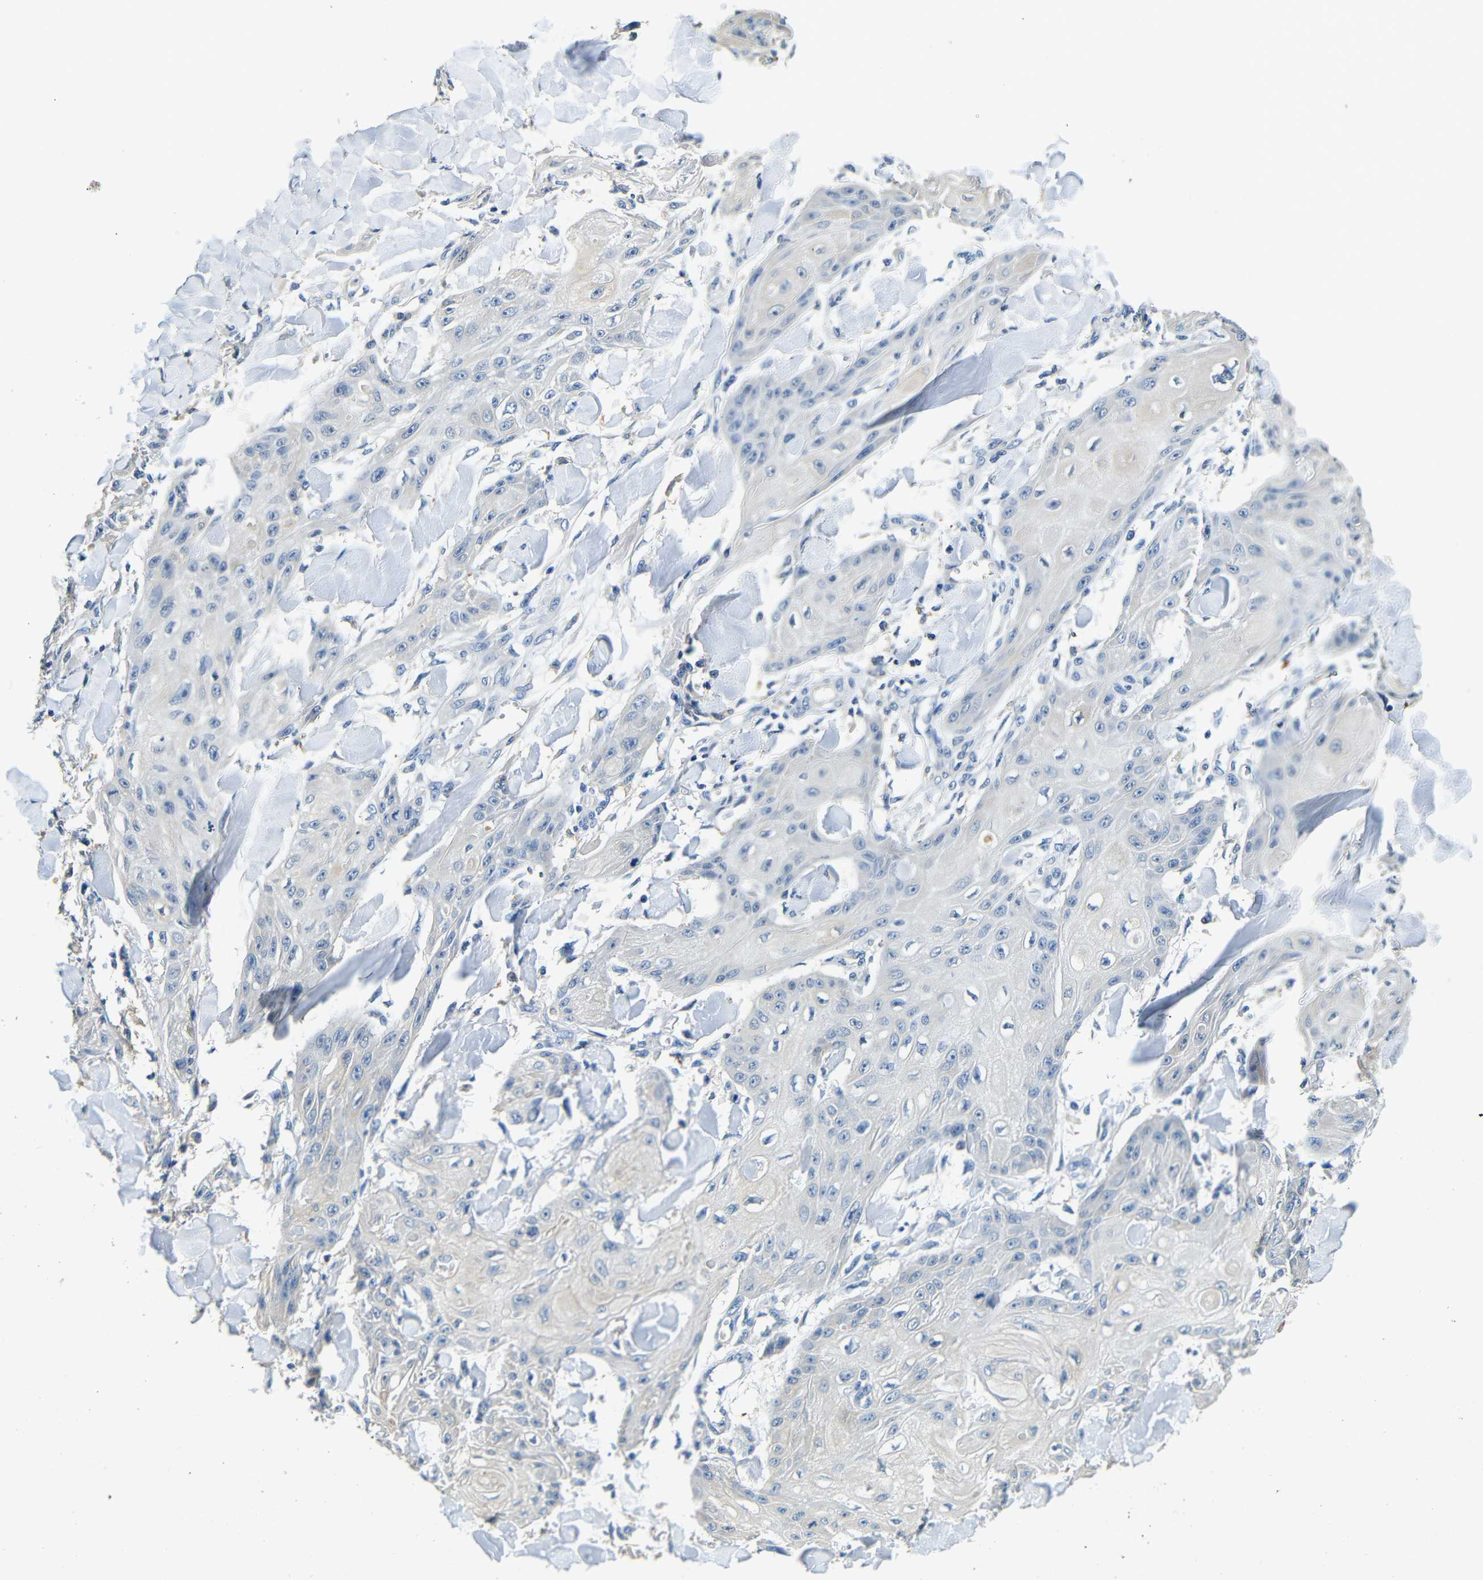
{"staining": {"intensity": "negative", "quantity": "none", "location": "none"}, "tissue": "skin cancer", "cell_type": "Tumor cells", "image_type": "cancer", "snomed": [{"axis": "morphology", "description": "Squamous cell carcinoma, NOS"}, {"axis": "topography", "description": "Skin"}], "caption": "Micrograph shows no significant protein staining in tumor cells of squamous cell carcinoma (skin).", "gene": "FMO5", "patient": {"sex": "male", "age": 74}}